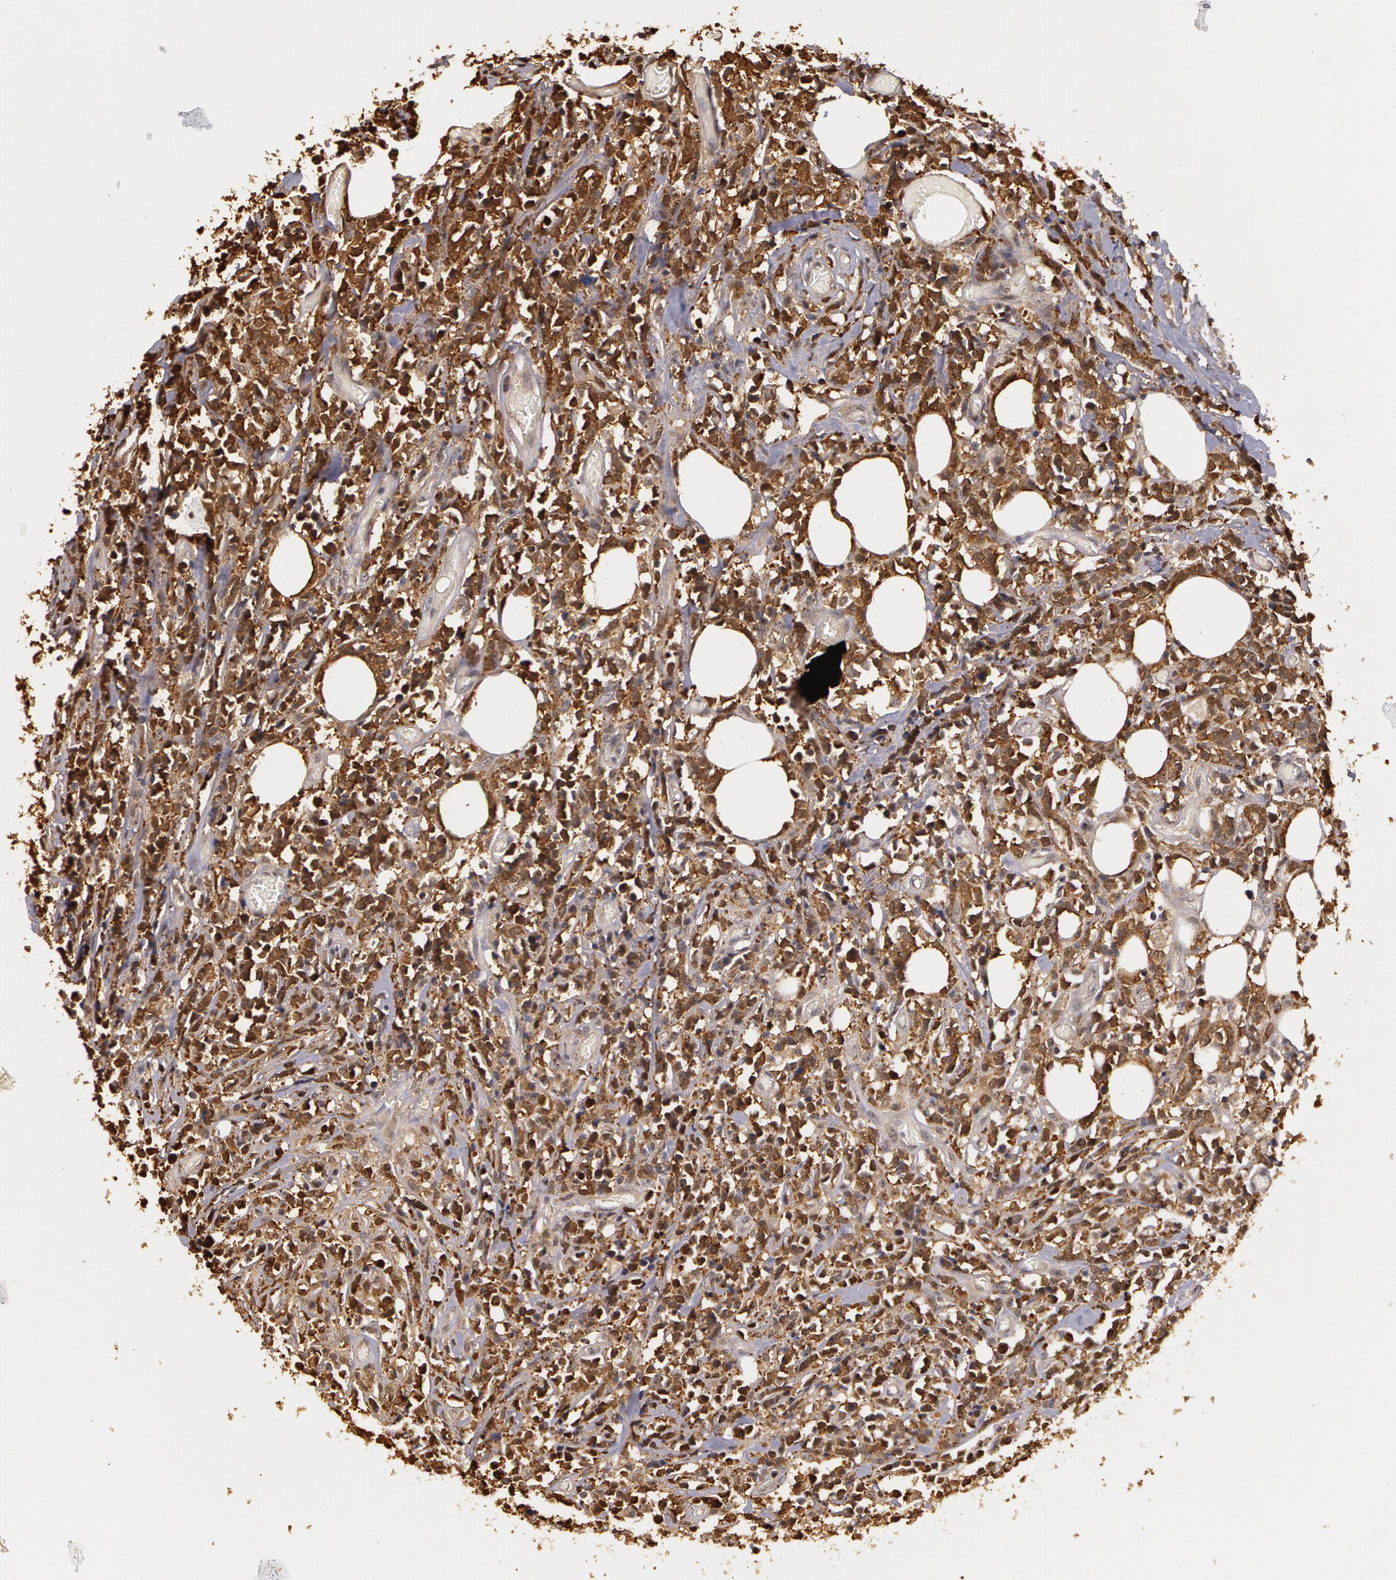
{"staining": {"intensity": "weak", "quantity": "25%-75%", "location": "cytoplasmic/membranous"}, "tissue": "lymphoma", "cell_type": "Tumor cells", "image_type": "cancer", "snomed": [{"axis": "morphology", "description": "Malignant lymphoma, non-Hodgkin's type, High grade"}, {"axis": "topography", "description": "Colon"}], "caption": "About 25%-75% of tumor cells in human malignant lymphoma, non-Hodgkin's type (high-grade) reveal weak cytoplasmic/membranous protein expression as visualized by brown immunohistochemical staining.", "gene": "AHSA1", "patient": {"sex": "male", "age": 82}}